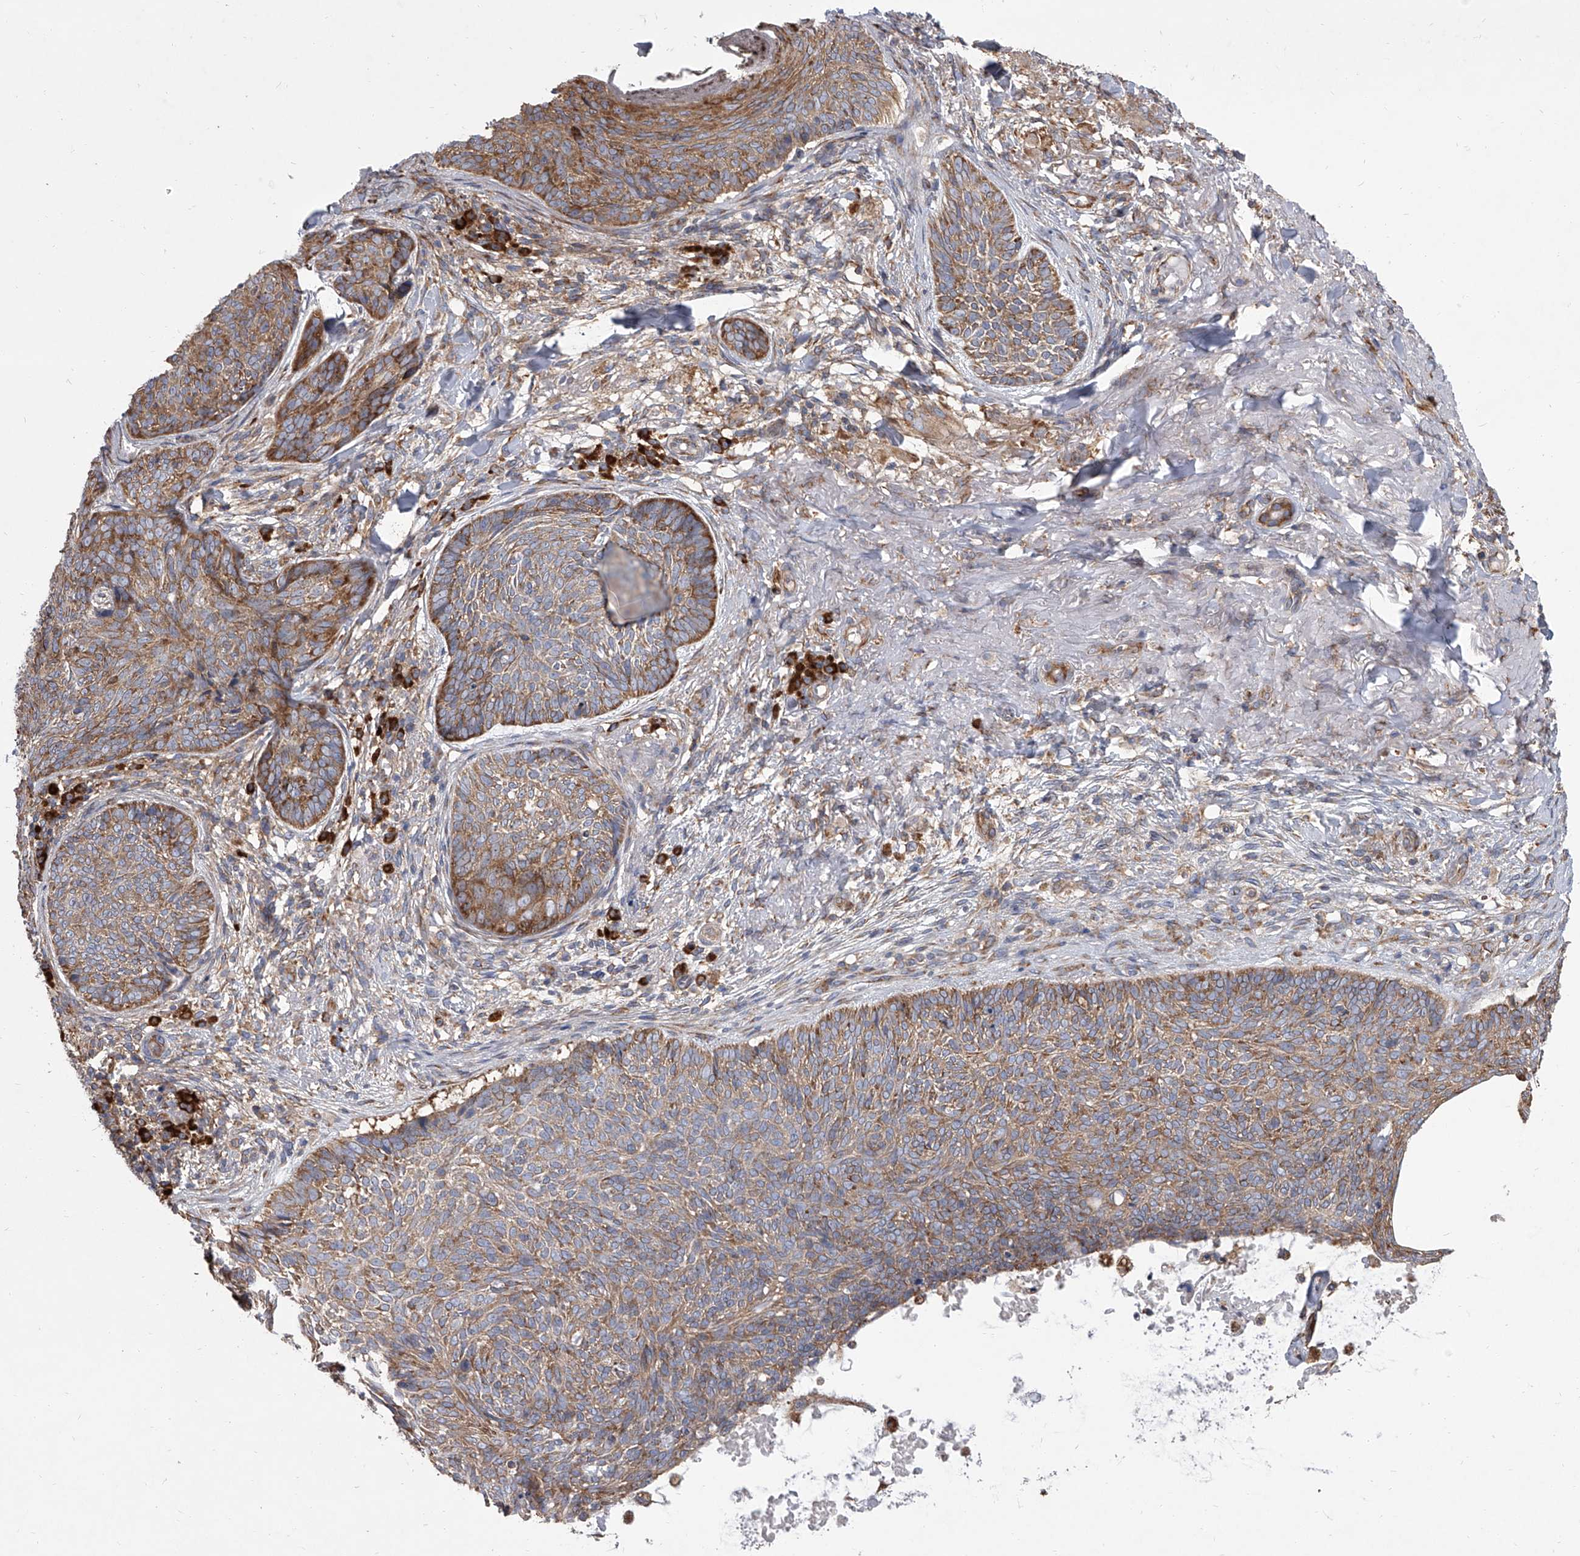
{"staining": {"intensity": "moderate", "quantity": ">75%", "location": "cytoplasmic/membranous"}, "tissue": "skin cancer", "cell_type": "Tumor cells", "image_type": "cancer", "snomed": [{"axis": "morphology", "description": "Basal cell carcinoma"}, {"axis": "topography", "description": "Skin"}], "caption": "Skin cancer (basal cell carcinoma) was stained to show a protein in brown. There is medium levels of moderate cytoplasmic/membranous staining in about >75% of tumor cells.", "gene": "EIF2S2", "patient": {"sex": "male", "age": 85}}